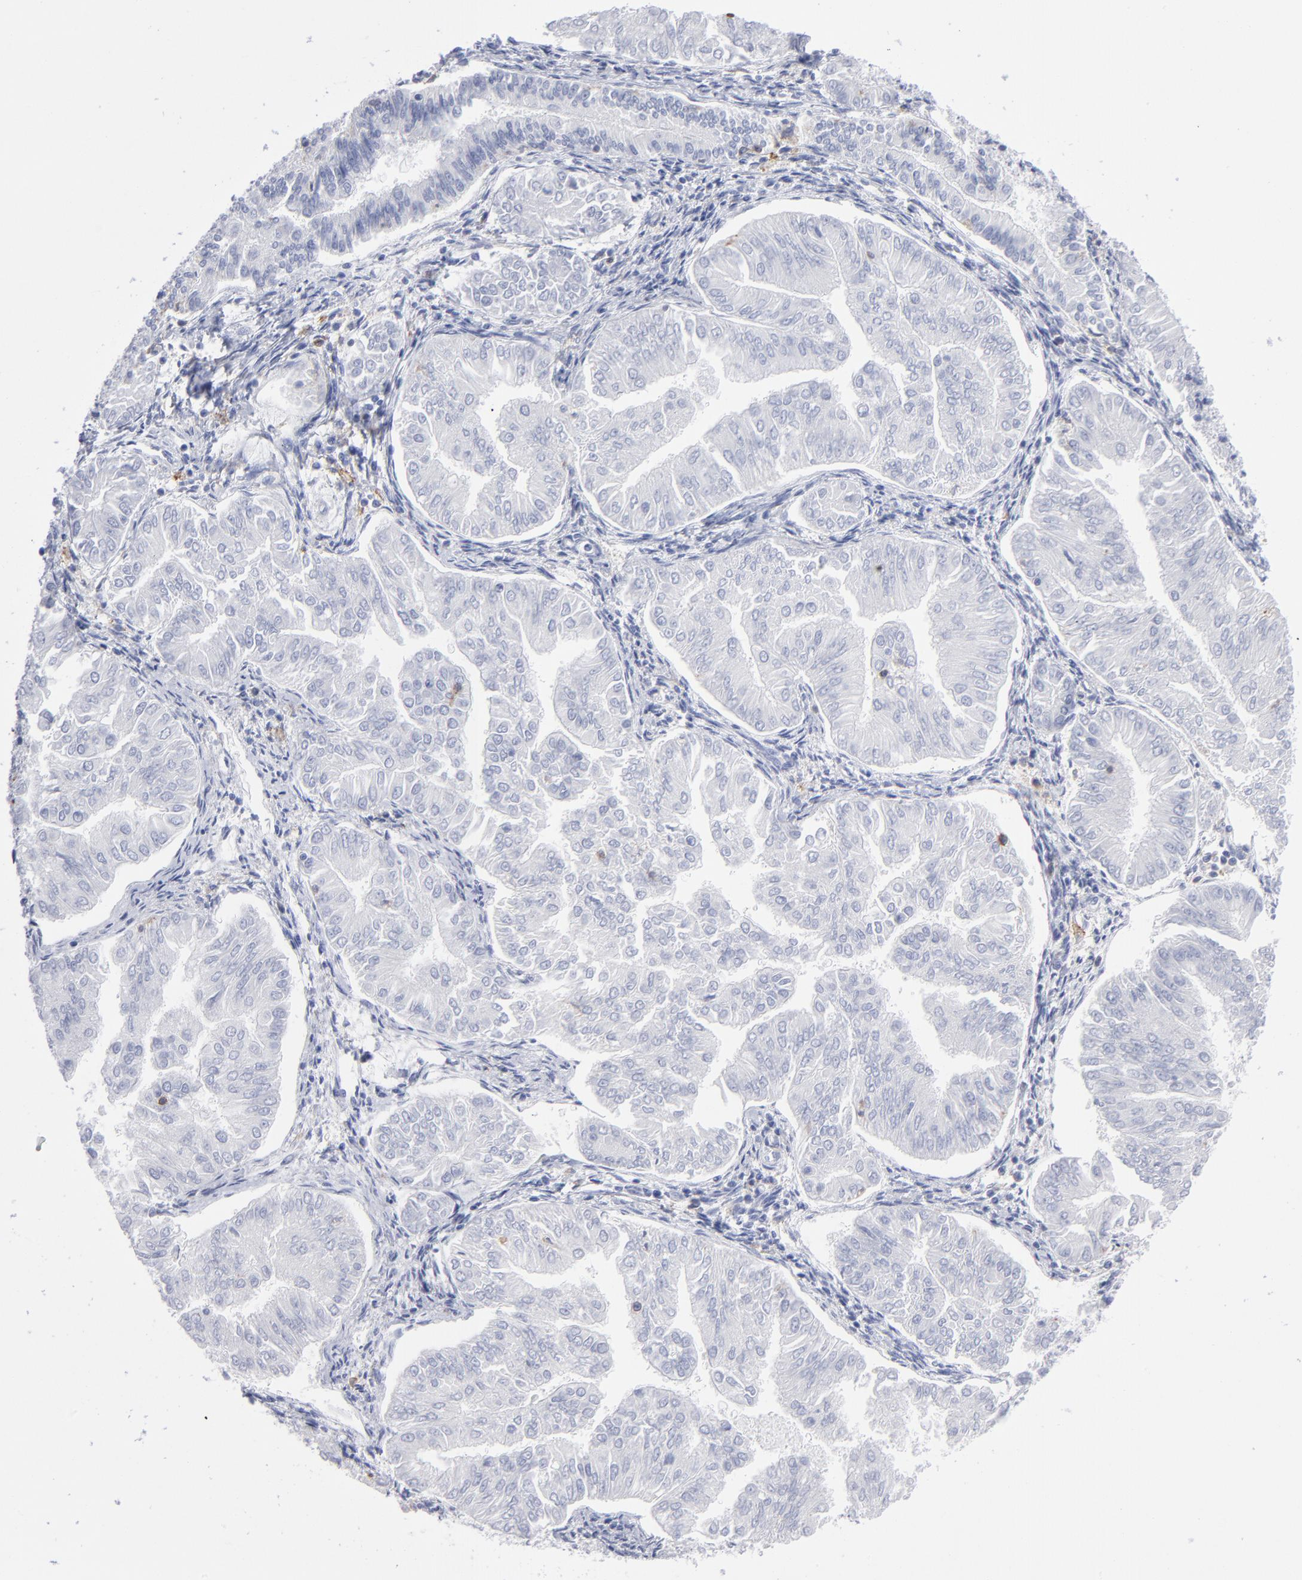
{"staining": {"intensity": "negative", "quantity": "none", "location": "none"}, "tissue": "endometrial cancer", "cell_type": "Tumor cells", "image_type": "cancer", "snomed": [{"axis": "morphology", "description": "Adenocarcinoma, NOS"}, {"axis": "topography", "description": "Endometrium"}], "caption": "Immunohistochemical staining of human endometrial cancer reveals no significant staining in tumor cells. (IHC, brightfield microscopy, high magnification).", "gene": "LAT2", "patient": {"sex": "female", "age": 53}}